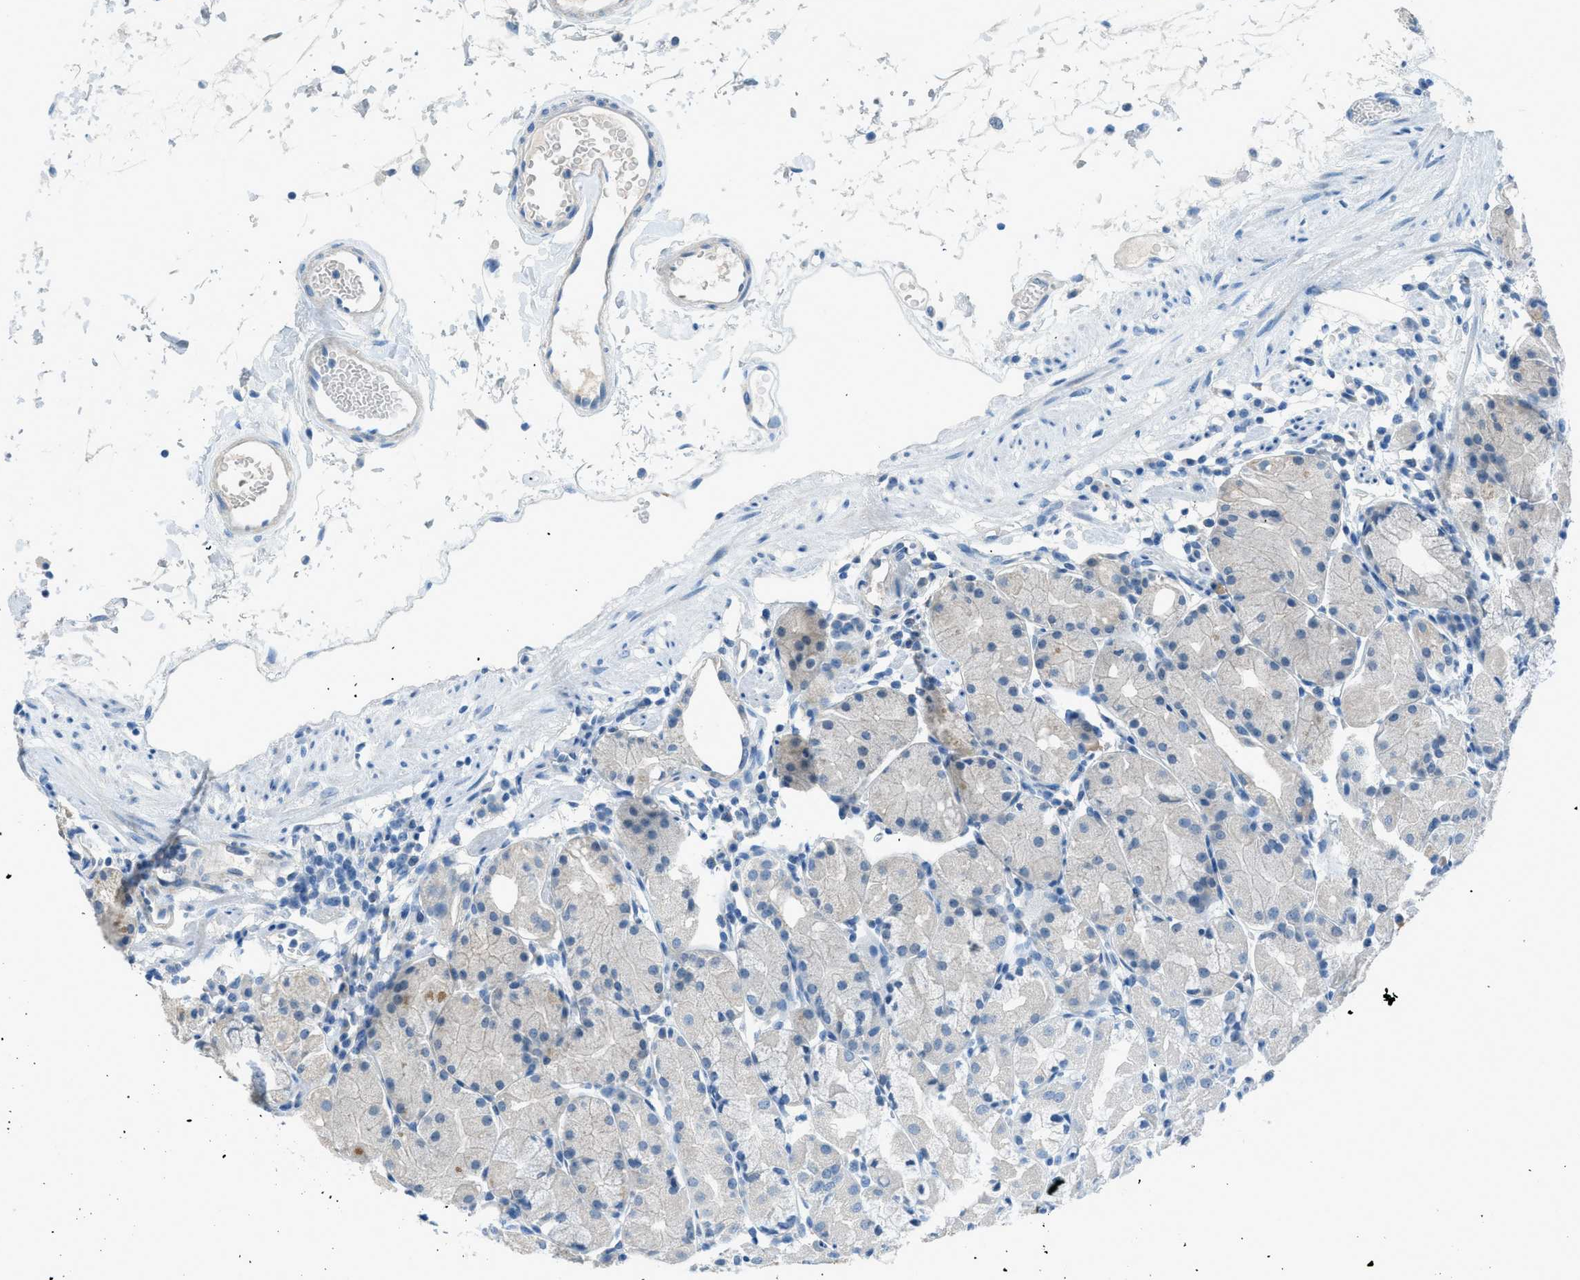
{"staining": {"intensity": "negative", "quantity": "none", "location": "none"}, "tissue": "stomach", "cell_type": "Glandular cells", "image_type": "normal", "snomed": [{"axis": "morphology", "description": "Normal tissue, NOS"}, {"axis": "topography", "description": "Stomach"}, {"axis": "topography", "description": "Stomach, lower"}], "caption": "Histopathology image shows no significant protein staining in glandular cells of unremarkable stomach.", "gene": "ACAN", "patient": {"sex": "female", "age": 75}}